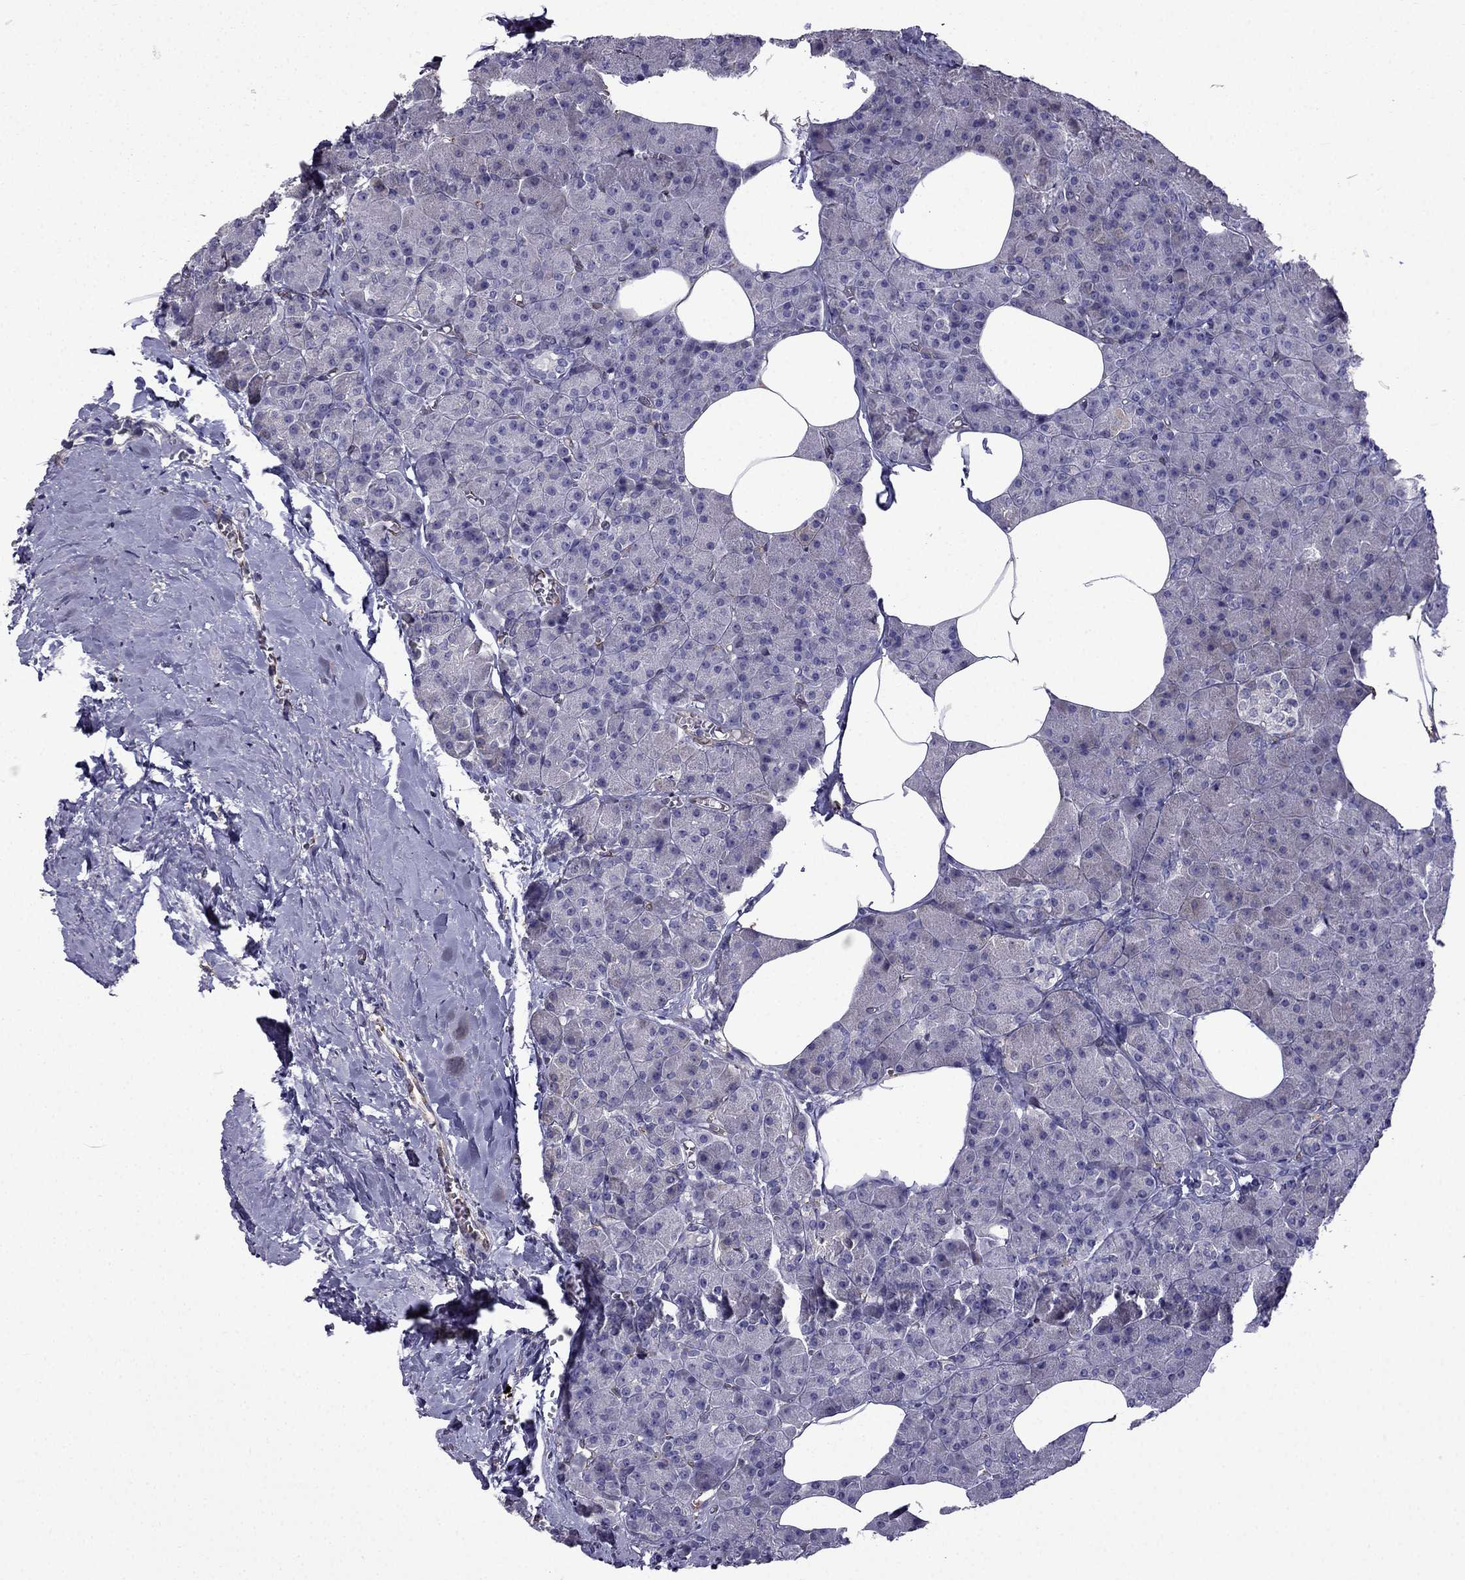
{"staining": {"intensity": "negative", "quantity": "none", "location": "none"}, "tissue": "pancreas", "cell_type": "Exocrine glandular cells", "image_type": "normal", "snomed": [{"axis": "morphology", "description": "Normal tissue, NOS"}, {"axis": "topography", "description": "Pancreas"}], "caption": "Immunohistochemistry (IHC) histopathology image of normal pancreas stained for a protein (brown), which reveals no staining in exocrine glandular cells.", "gene": "IKBIP", "patient": {"sex": "female", "age": 45}}